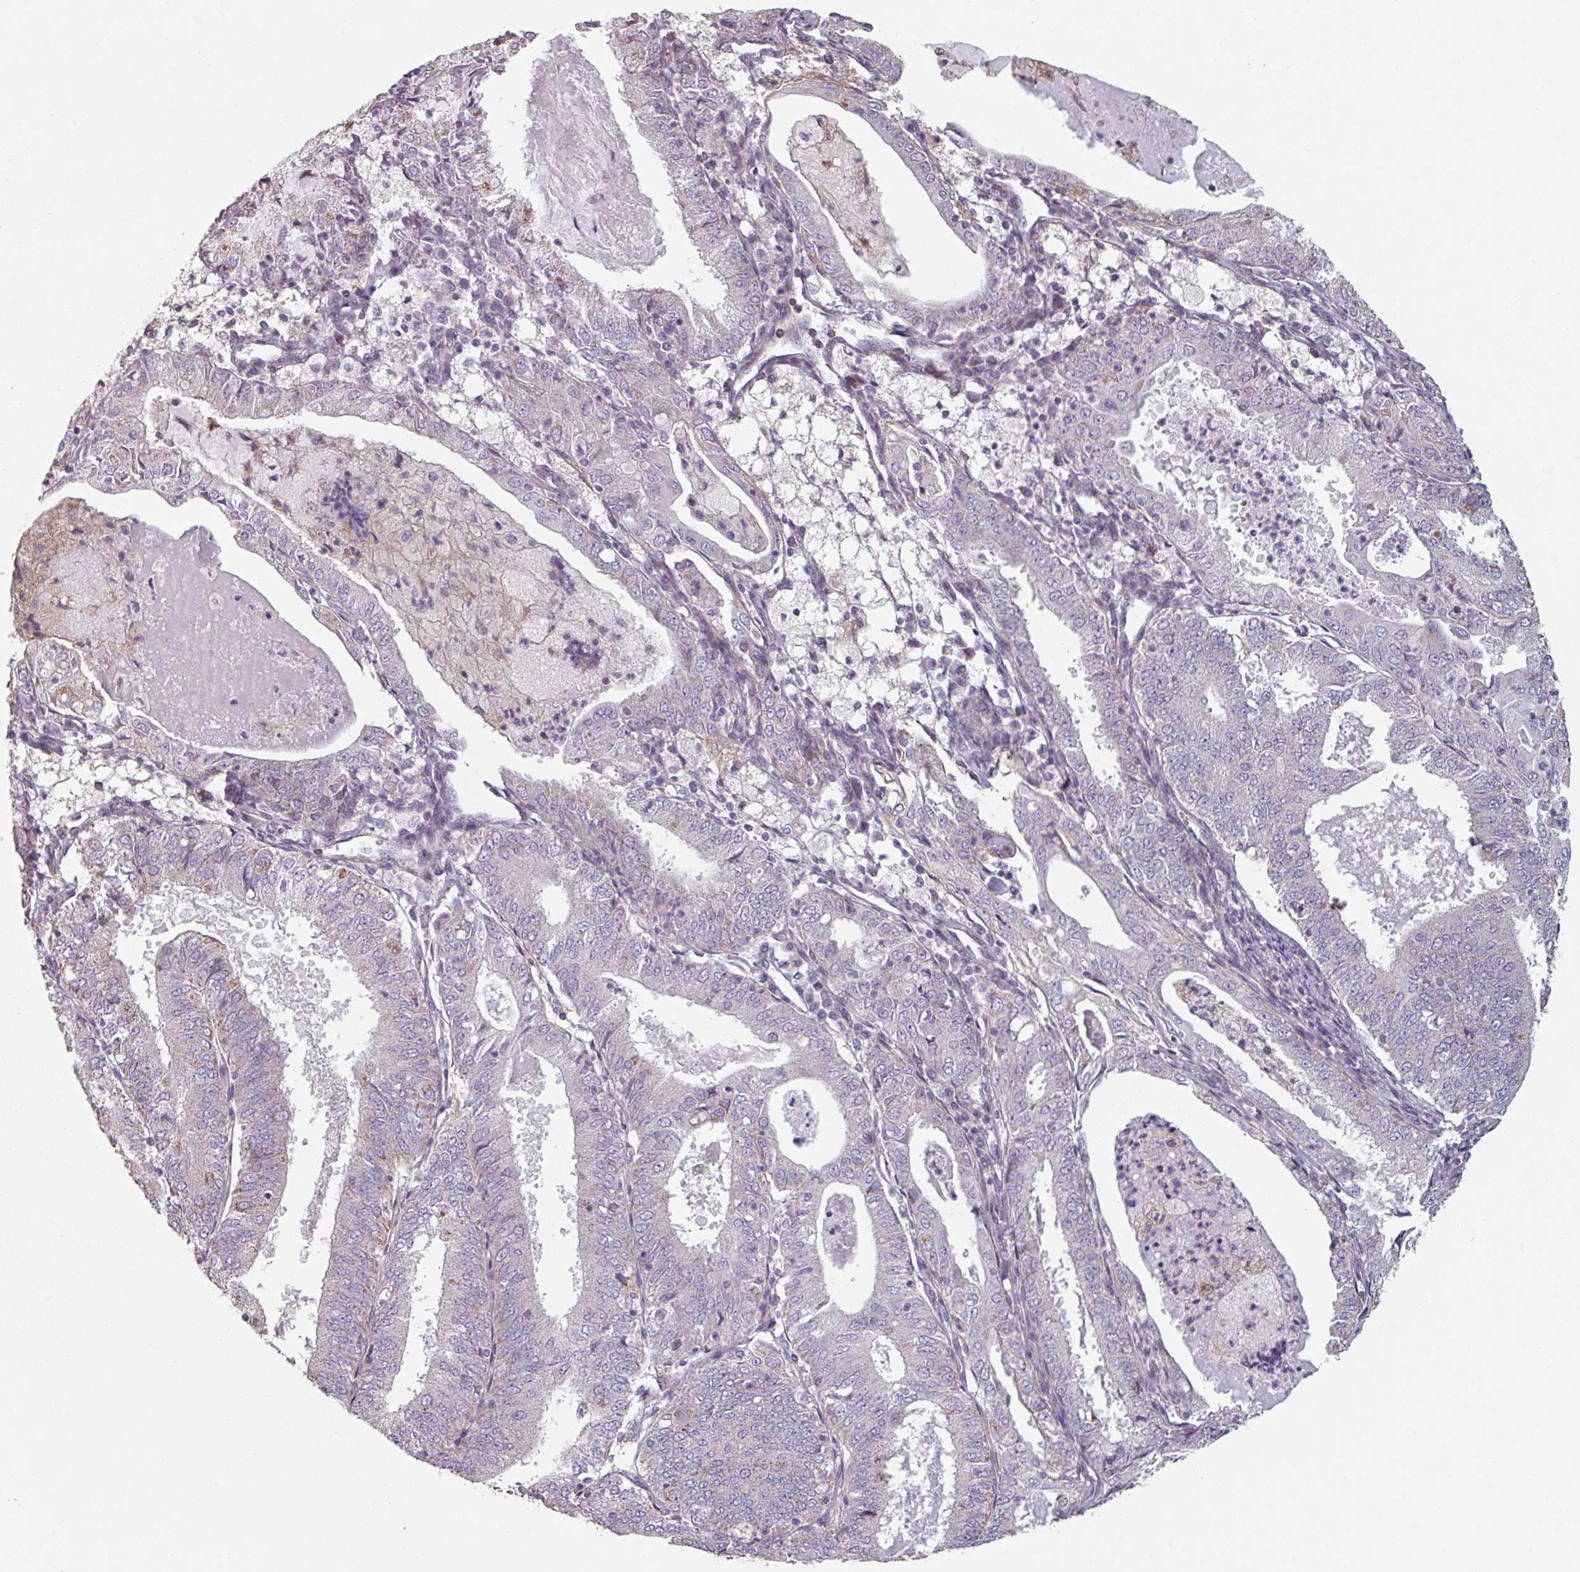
{"staining": {"intensity": "negative", "quantity": "none", "location": "none"}, "tissue": "endometrial cancer", "cell_type": "Tumor cells", "image_type": "cancer", "snomed": [{"axis": "morphology", "description": "Adenocarcinoma, NOS"}, {"axis": "topography", "description": "Endometrium"}], "caption": "The micrograph demonstrates no staining of tumor cells in endometrial cancer (adenocarcinoma).", "gene": "GSTA4", "patient": {"sex": "female", "age": 57}}